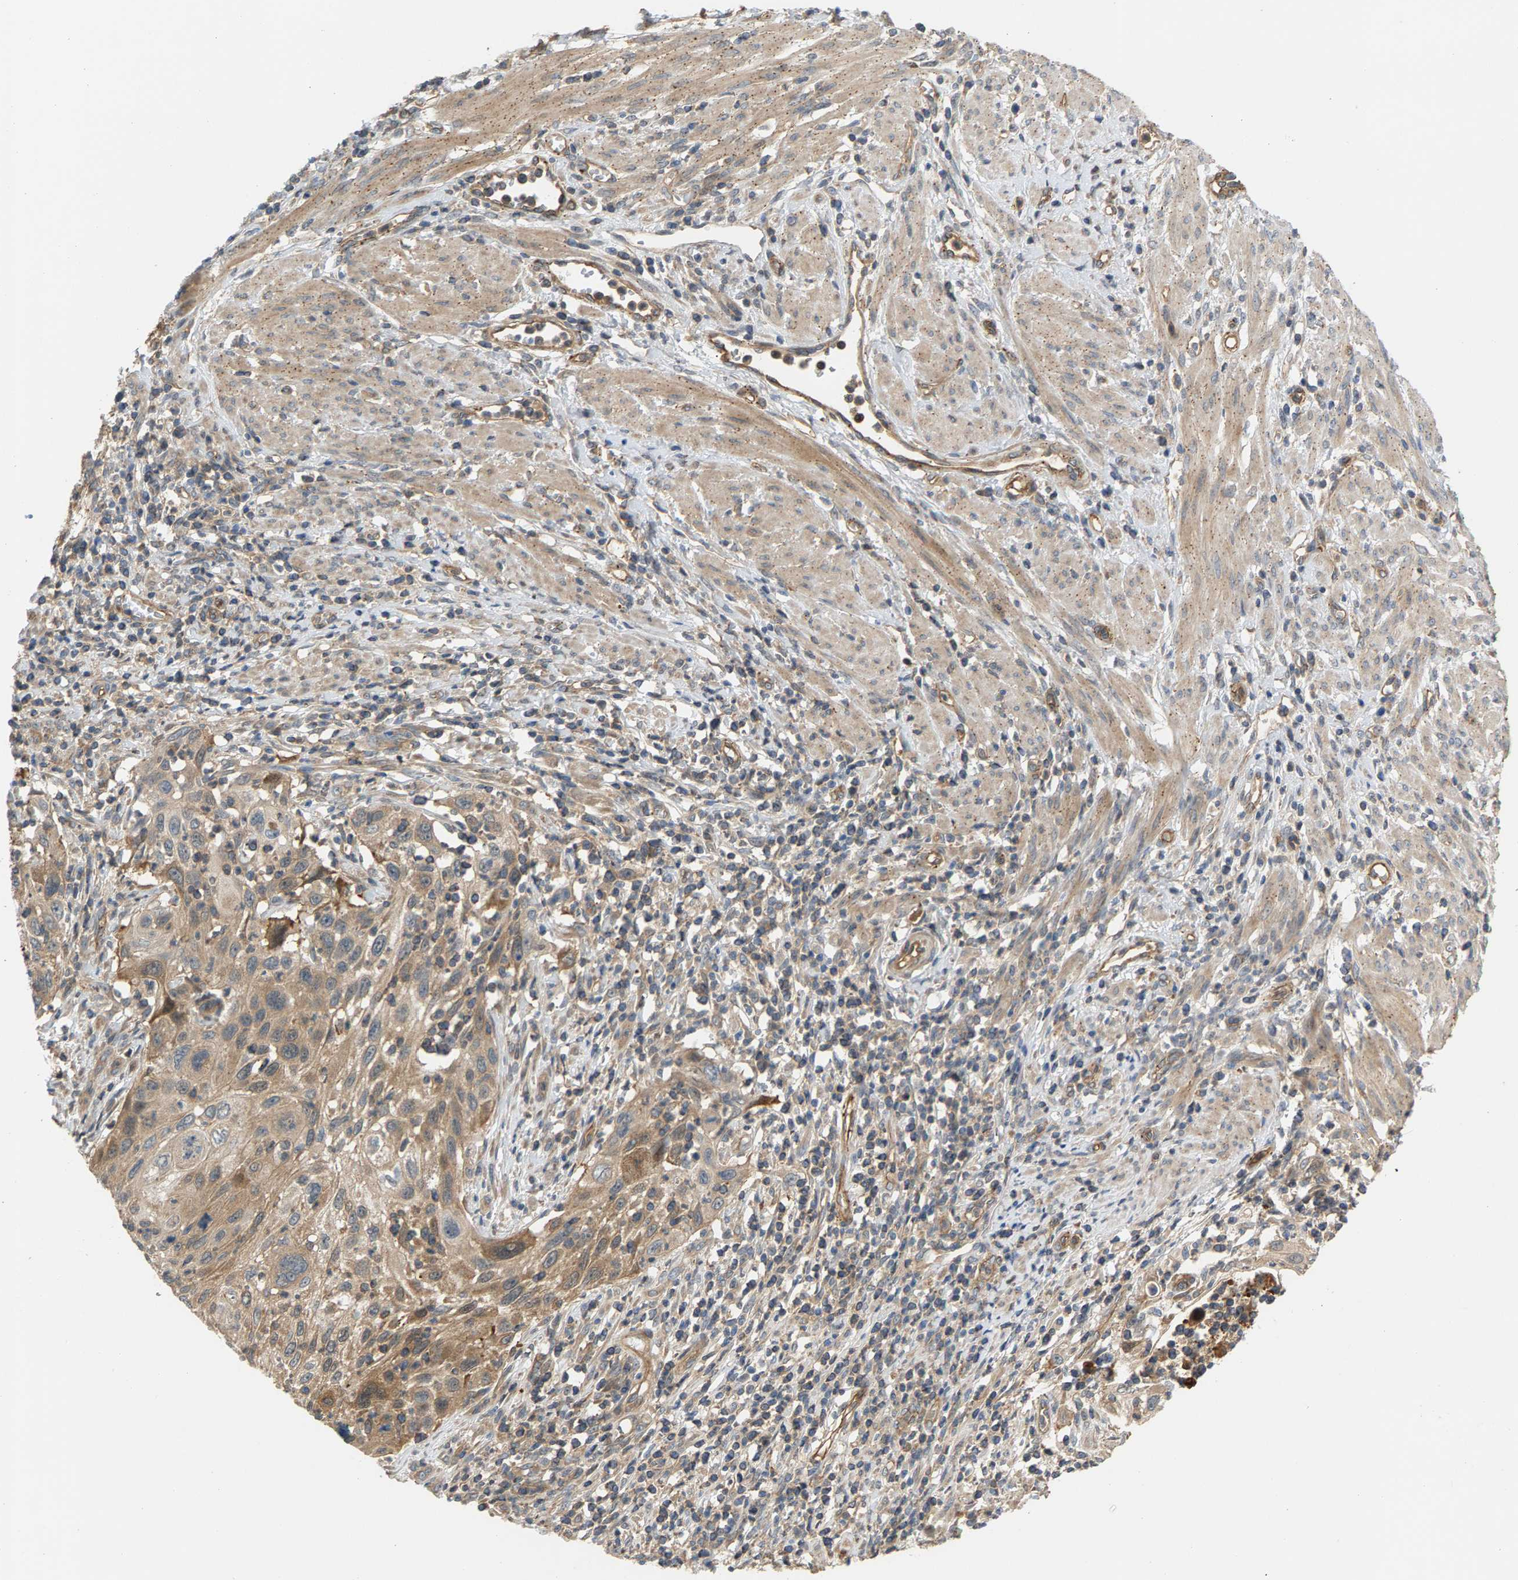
{"staining": {"intensity": "moderate", "quantity": "25%-75%", "location": "cytoplasmic/membranous"}, "tissue": "cervical cancer", "cell_type": "Tumor cells", "image_type": "cancer", "snomed": [{"axis": "morphology", "description": "Squamous cell carcinoma, NOS"}, {"axis": "topography", "description": "Cervix"}], "caption": "A medium amount of moderate cytoplasmic/membranous staining is identified in about 25%-75% of tumor cells in squamous cell carcinoma (cervical) tissue.", "gene": "KRTAP27-1", "patient": {"sex": "female", "age": 70}}